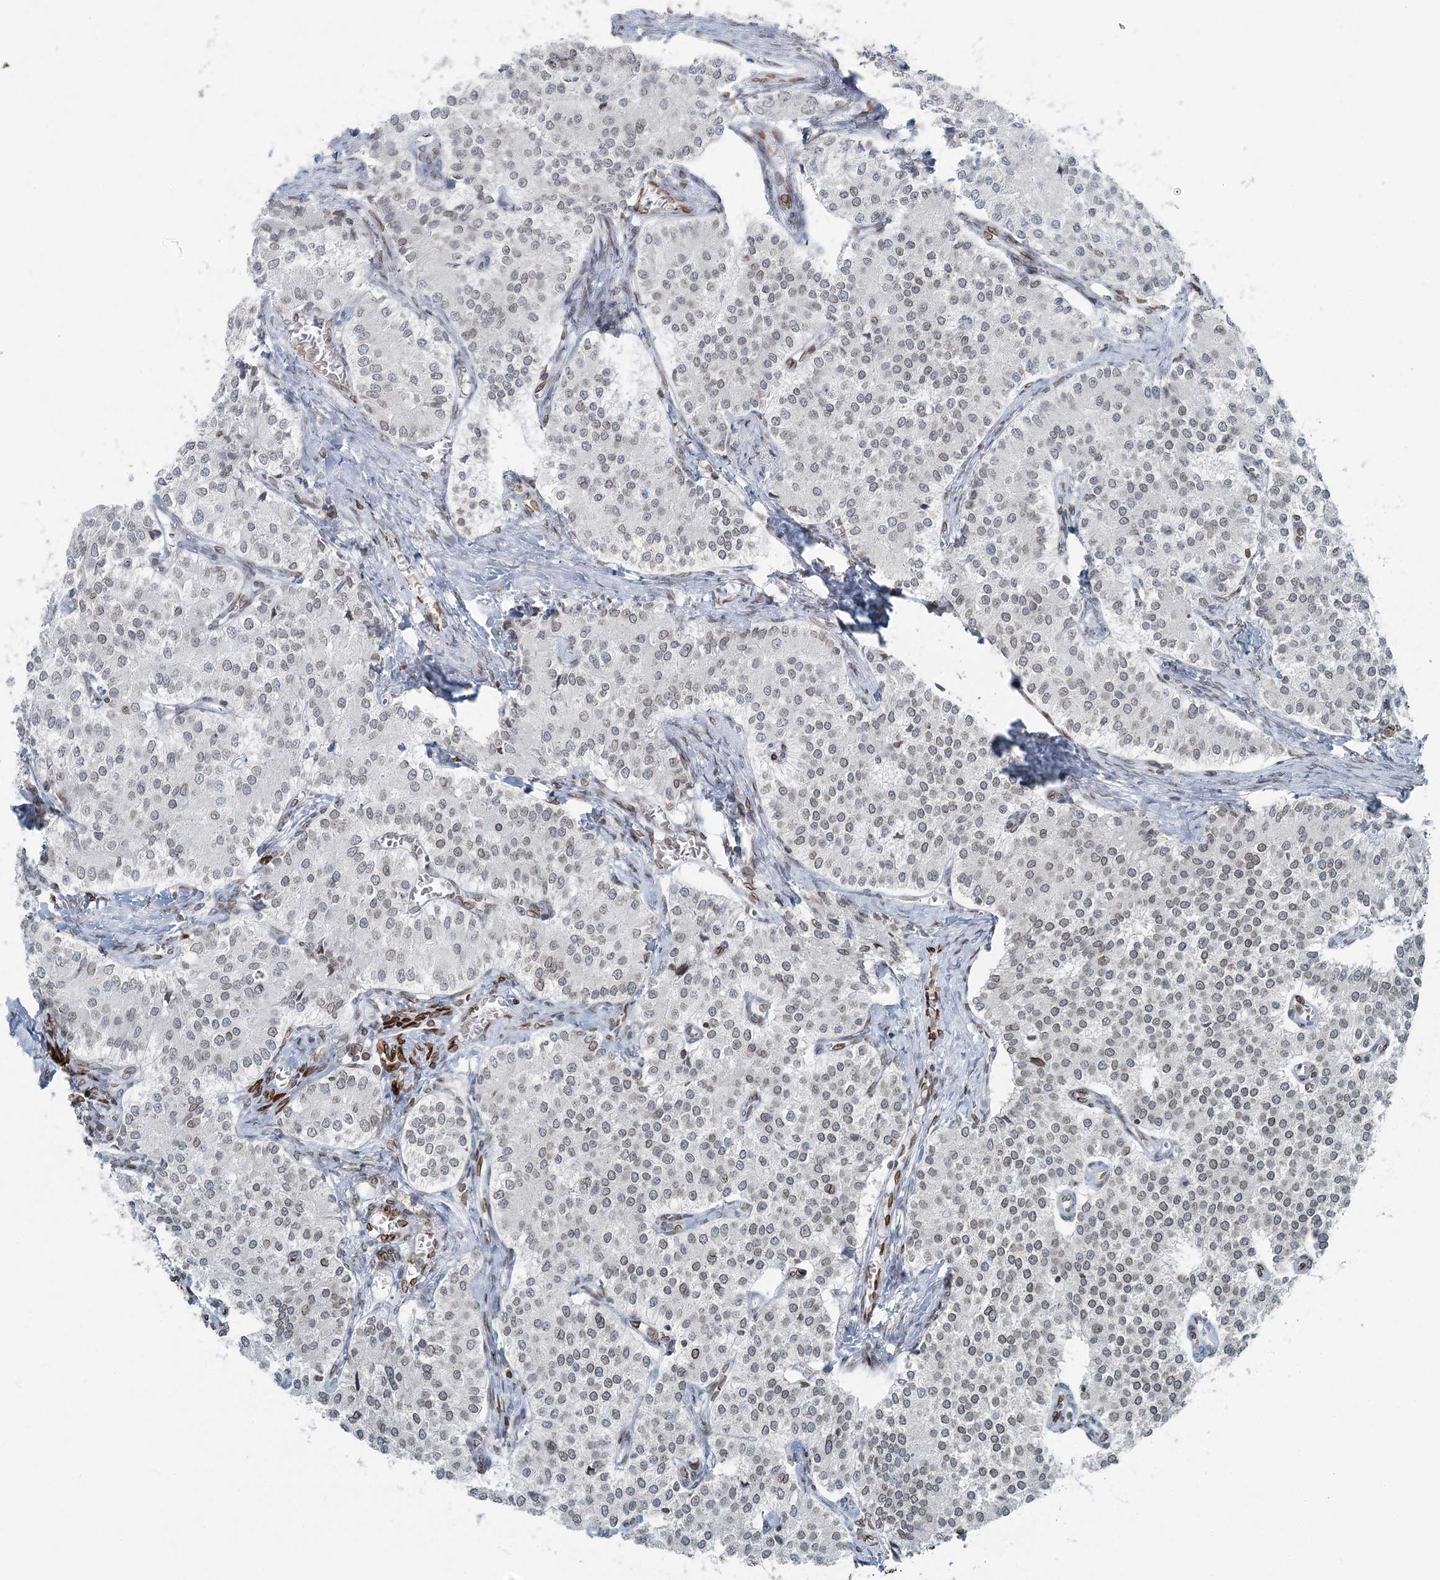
{"staining": {"intensity": "weak", "quantity": "<25%", "location": "cytoplasmic/membranous,nuclear"}, "tissue": "carcinoid", "cell_type": "Tumor cells", "image_type": "cancer", "snomed": [{"axis": "morphology", "description": "Carcinoid, malignant, NOS"}, {"axis": "topography", "description": "Colon"}], "caption": "A micrograph of human carcinoid is negative for staining in tumor cells.", "gene": "GJD4", "patient": {"sex": "female", "age": 52}}